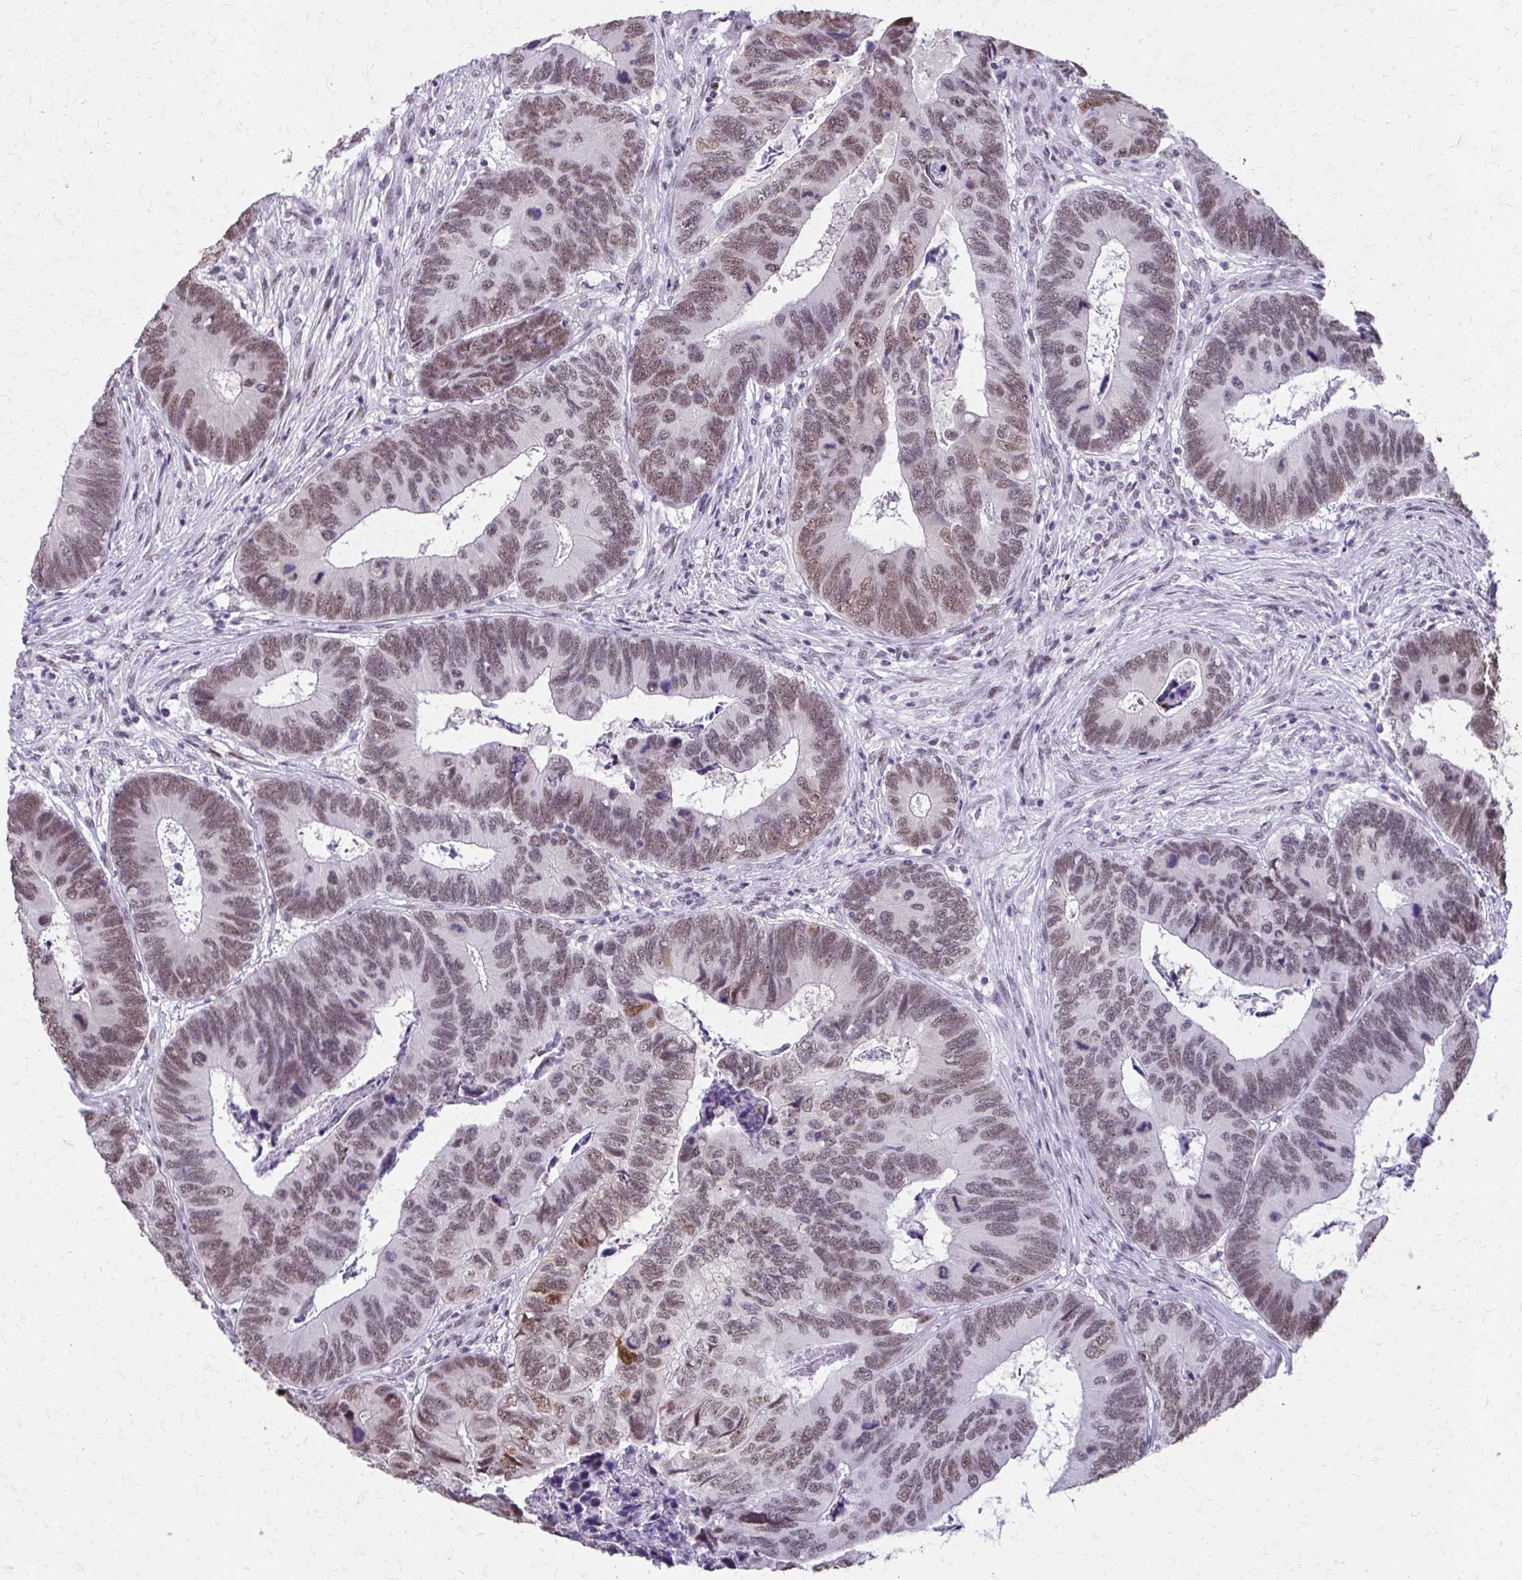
{"staining": {"intensity": "weak", "quantity": "25%-75%", "location": "nuclear"}, "tissue": "colorectal cancer", "cell_type": "Tumor cells", "image_type": "cancer", "snomed": [{"axis": "morphology", "description": "Adenocarcinoma, NOS"}, {"axis": "topography", "description": "Colon"}], "caption": "A brown stain shows weak nuclear staining of a protein in human adenocarcinoma (colorectal) tumor cells. (Brightfield microscopy of DAB IHC at high magnification).", "gene": "SS18", "patient": {"sex": "female", "age": 67}}